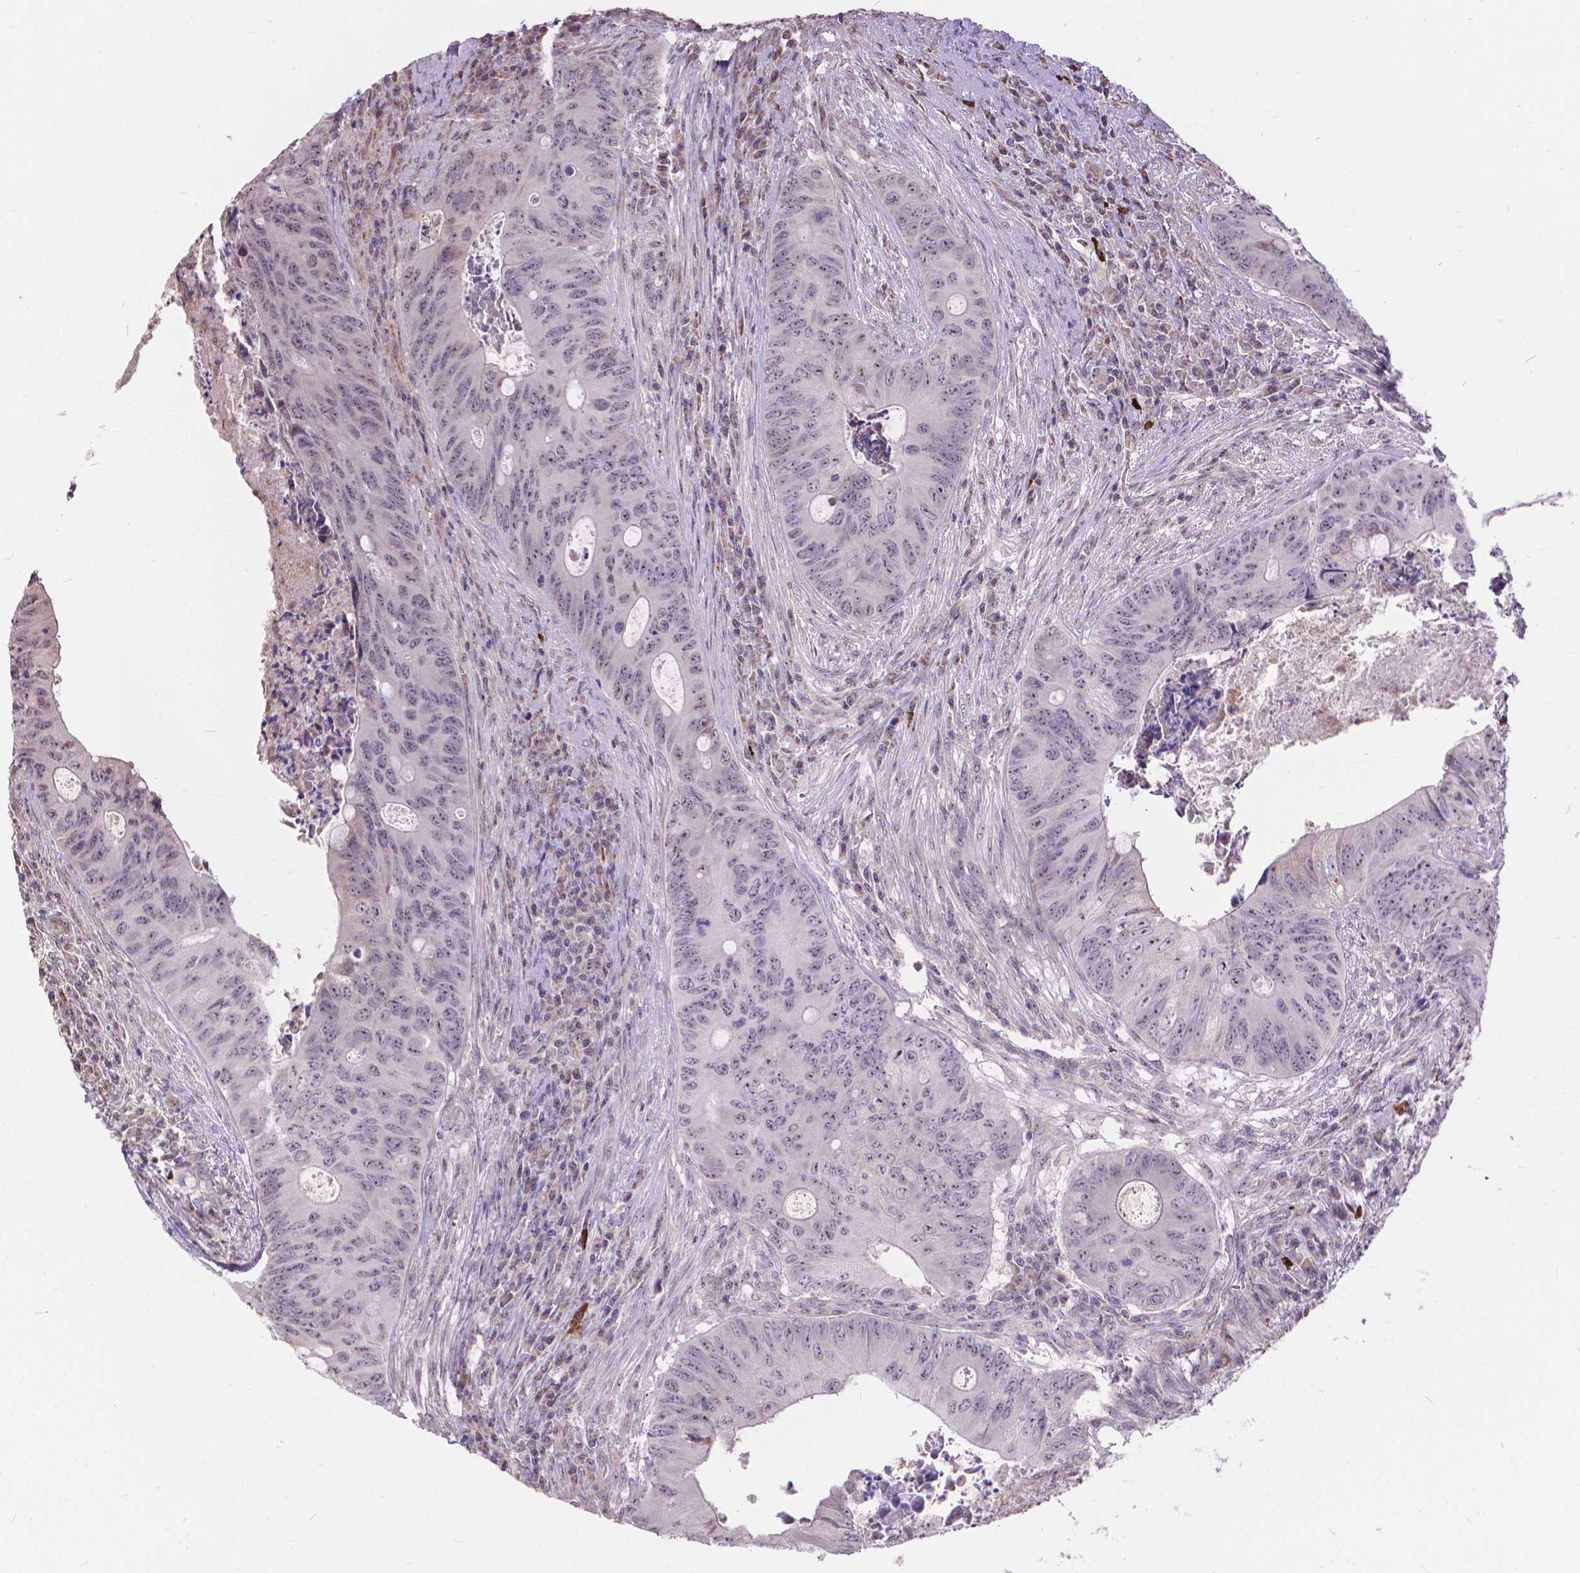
{"staining": {"intensity": "weak", "quantity": "<25%", "location": "nuclear"}, "tissue": "colorectal cancer", "cell_type": "Tumor cells", "image_type": "cancer", "snomed": [{"axis": "morphology", "description": "Adenocarcinoma, NOS"}, {"axis": "topography", "description": "Colon"}], "caption": "High power microscopy micrograph of an immunohistochemistry (IHC) micrograph of colorectal cancer, revealing no significant staining in tumor cells.", "gene": "TMEM135", "patient": {"sex": "female", "age": 74}}